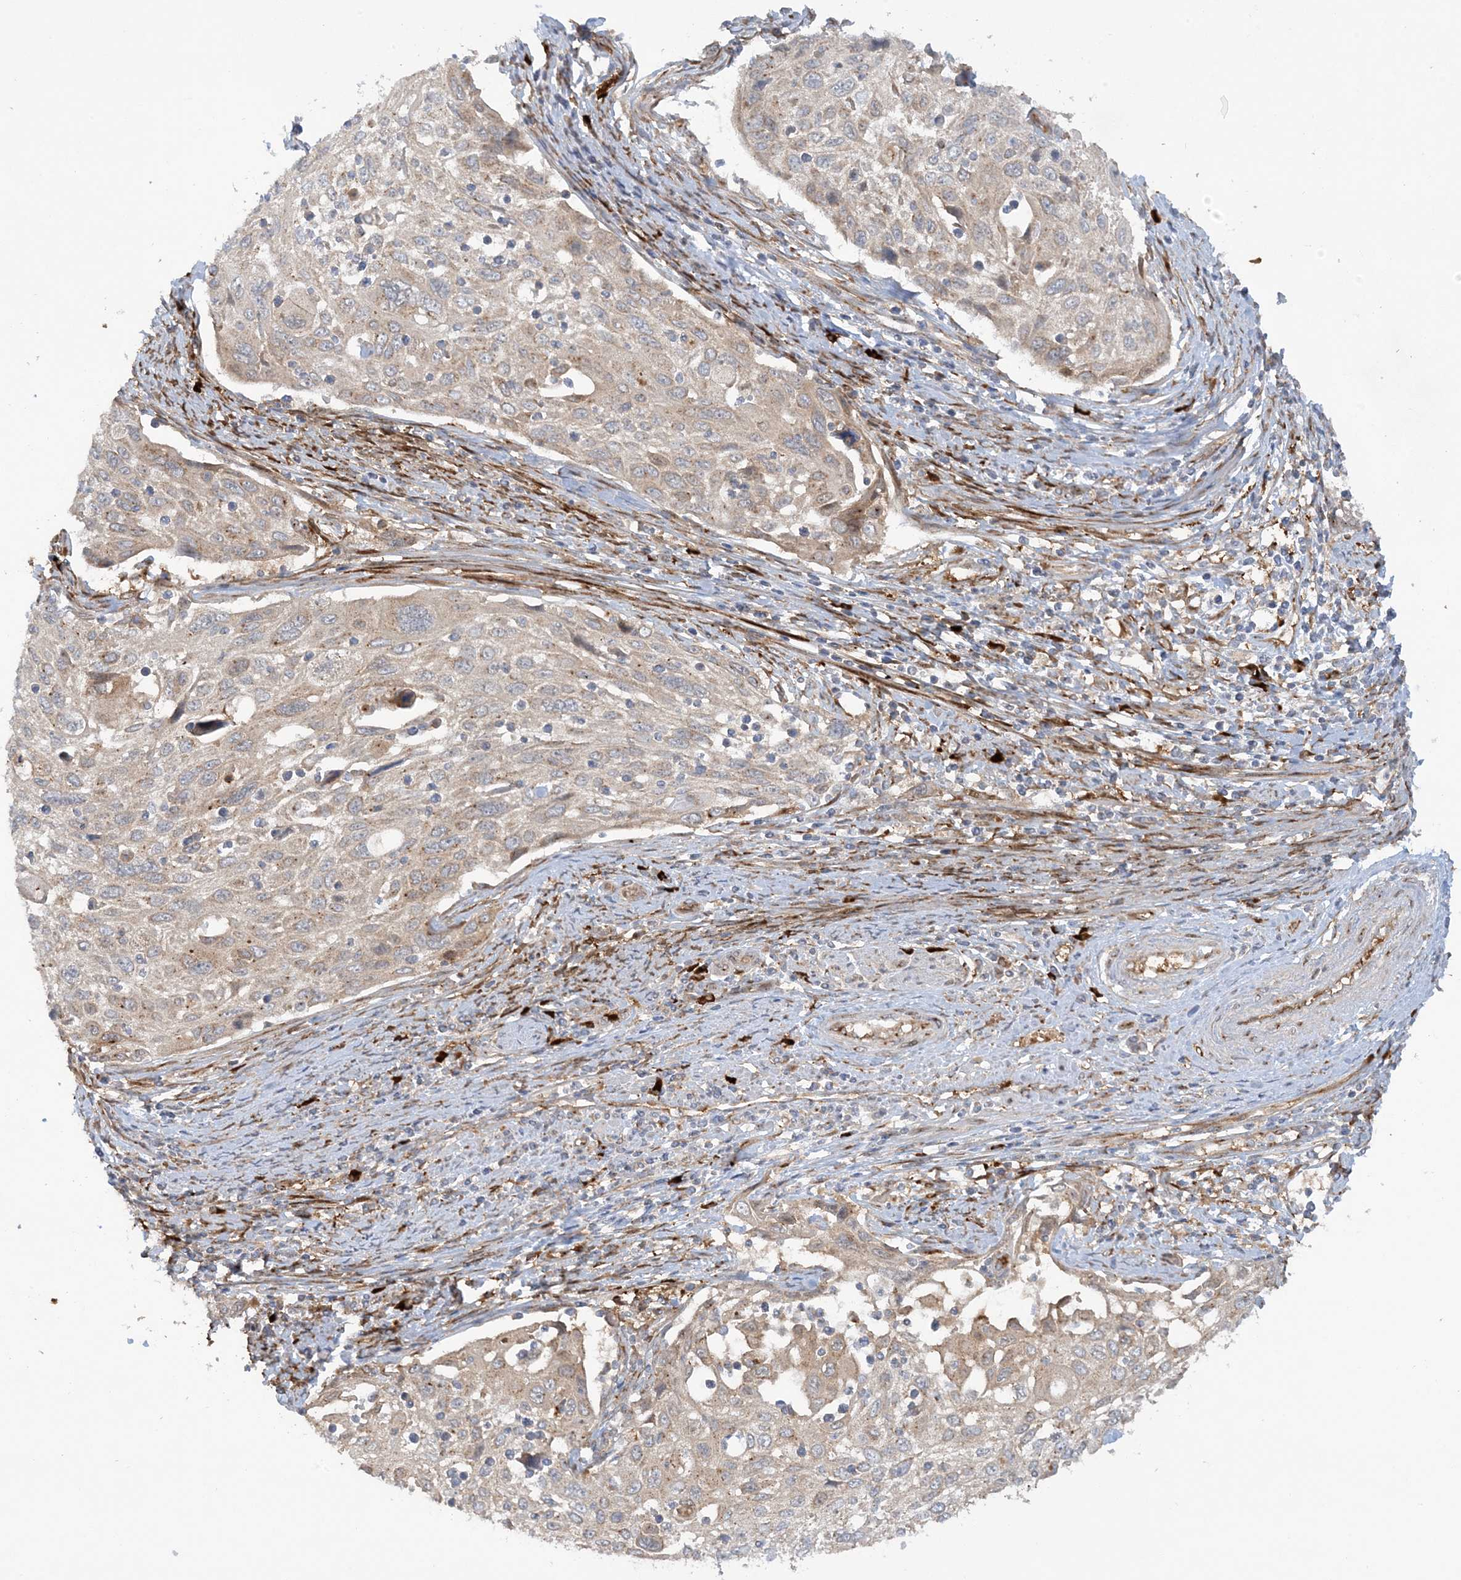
{"staining": {"intensity": "weak", "quantity": "<25%", "location": "cytoplasmic/membranous"}, "tissue": "cervical cancer", "cell_type": "Tumor cells", "image_type": "cancer", "snomed": [{"axis": "morphology", "description": "Squamous cell carcinoma, NOS"}, {"axis": "topography", "description": "Cervix"}], "caption": "The photomicrograph reveals no staining of tumor cells in cervical cancer.", "gene": "RPP40", "patient": {"sex": "female", "age": 70}}